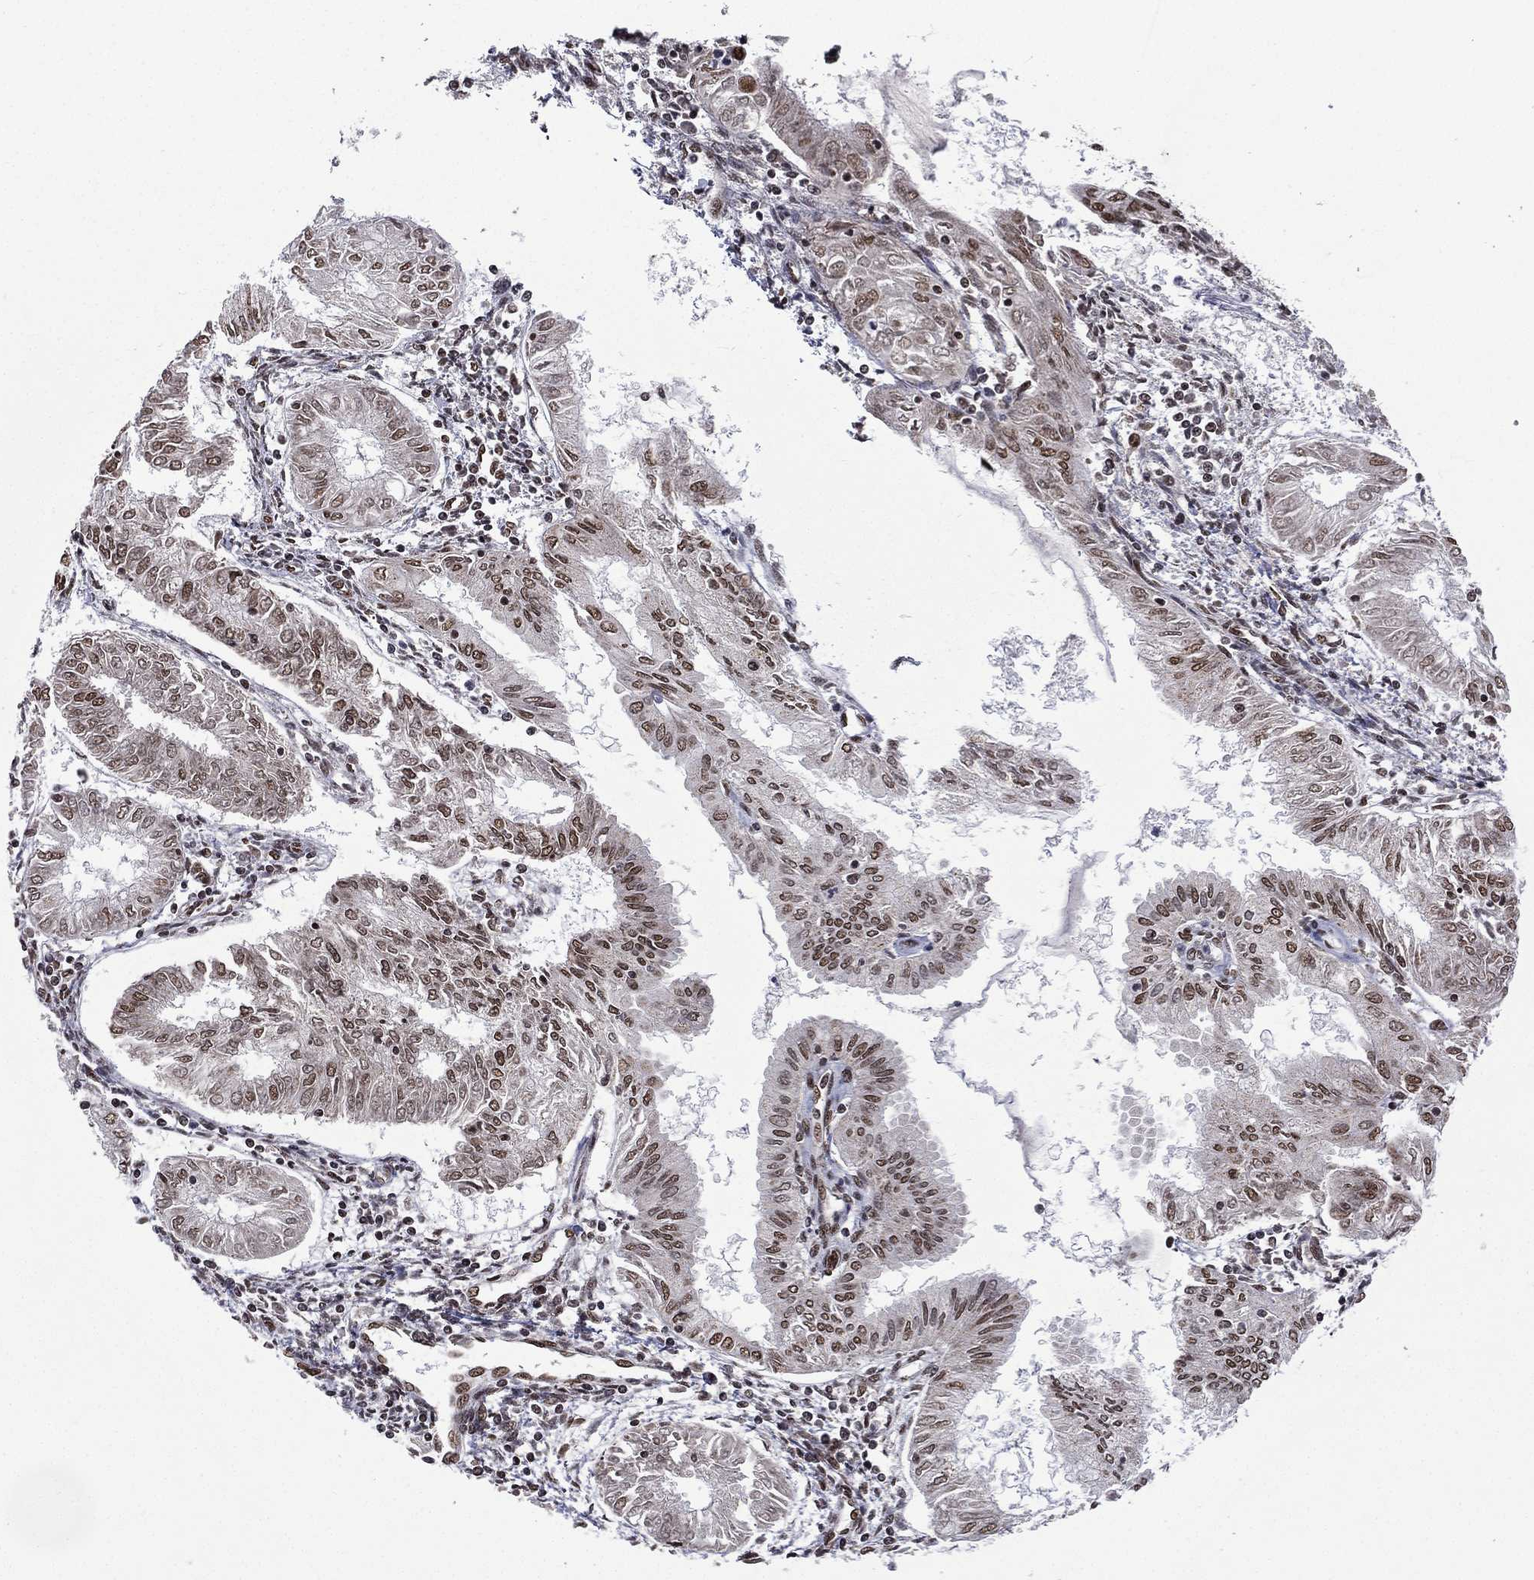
{"staining": {"intensity": "strong", "quantity": "25%-75%", "location": "nuclear"}, "tissue": "endometrial cancer", "cell_type": "Tumor cells", "image_type": "cancer", "snomed": [{"axis": "morphology", "description": "Adenocarcinoma, NOS"}, {"axis": "topography", "description": "Endometrium"}], "caption": "Immunohistochemistry histopathology image of neoplastic tissue: human endometrial adenocarcinoma stained using immunohistochemistry (IHC) shows high levels of strong protein expression localized specifically in the nuclear of tumor cells, appearing as a nuclear brown color.", "gene": "C5orf24", "patient": {"sex": "female", "age": 68}}